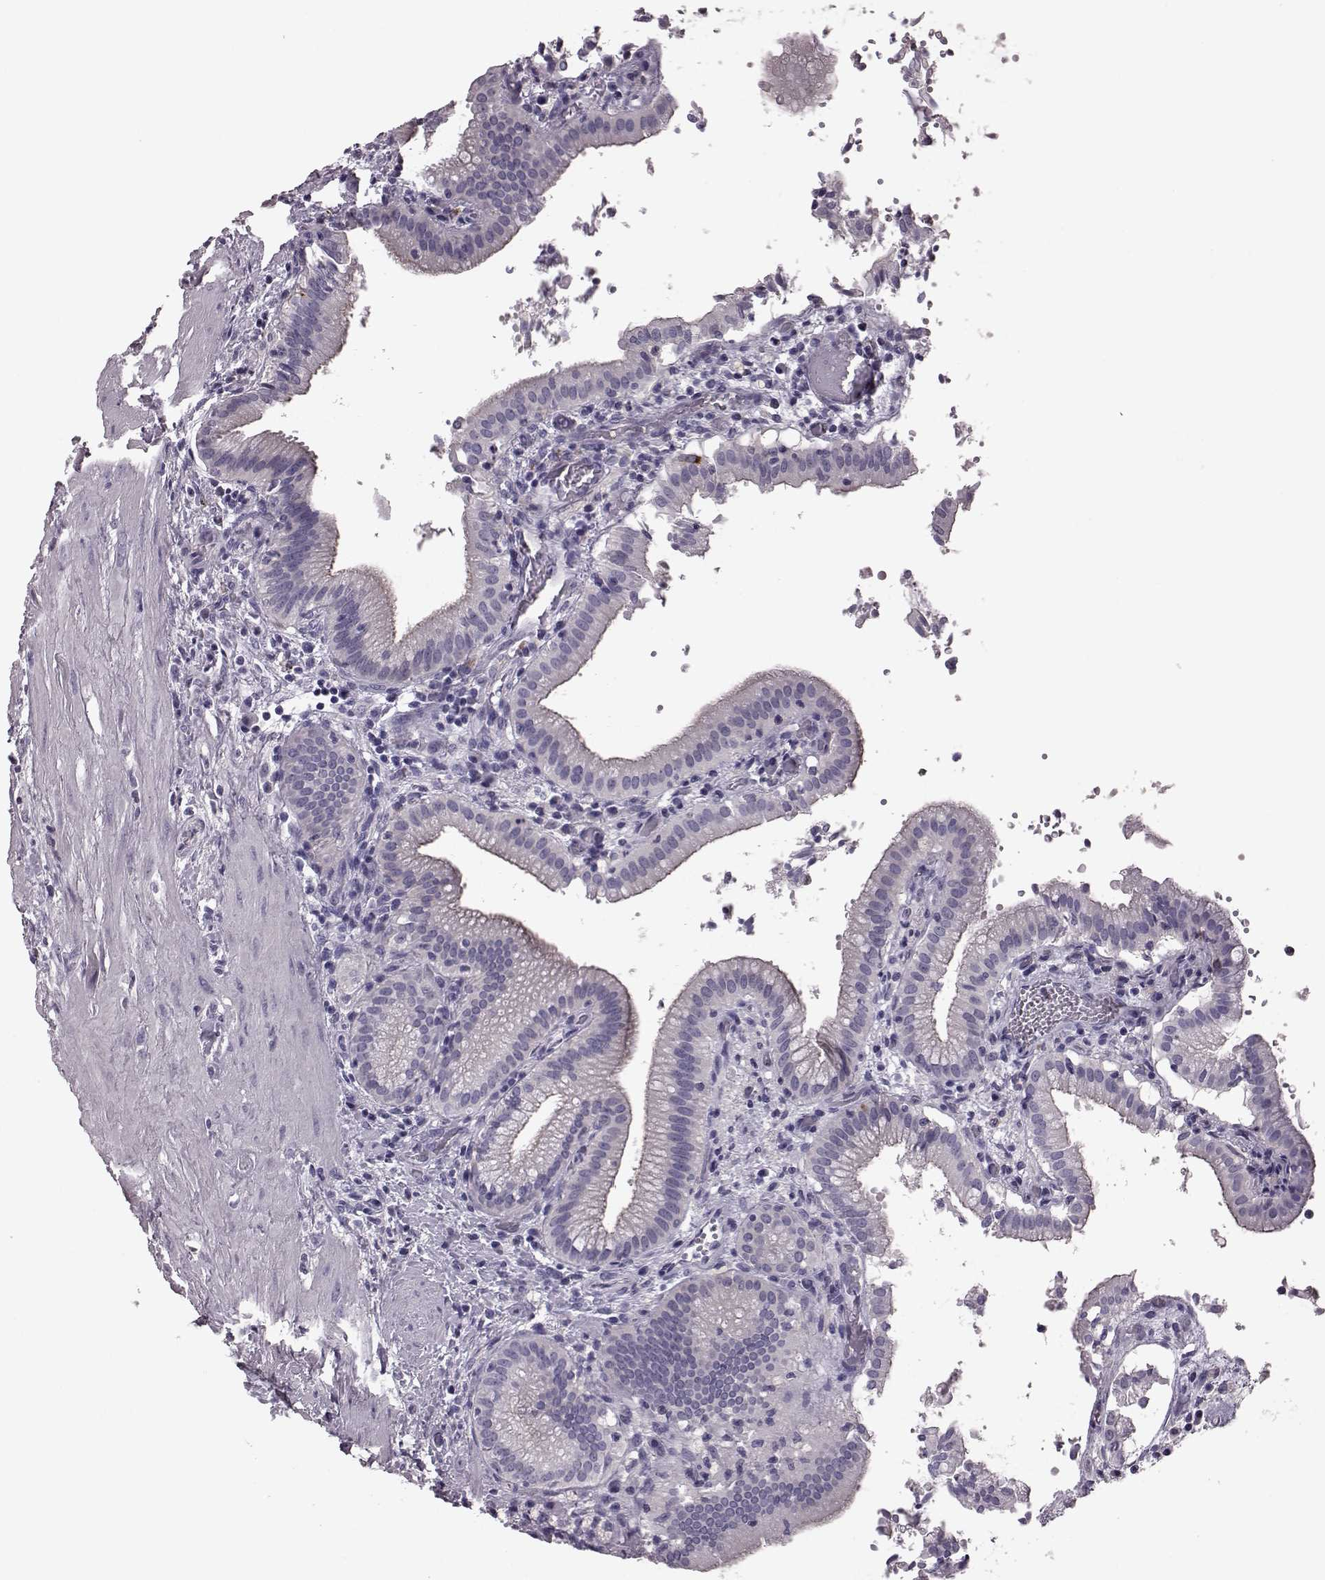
{"staining": {"intensity": "negative", "quantity": "none", "location": "none"}, "tissue": "gallbladder", "cell_type": "Glandular cells", "image_type": "normal", "snomed": [{"axis": "morphology", "description": "Normal tissue, NOS"}, {"axis": "topography", "description": "Gallbladder"}], "caption": "A micrograph of gallbladder stained for a protein demonstrates no brown staining in glandular cells.", "gene": "SNTG1", "patient": {"sex": "male", "age": 42}}